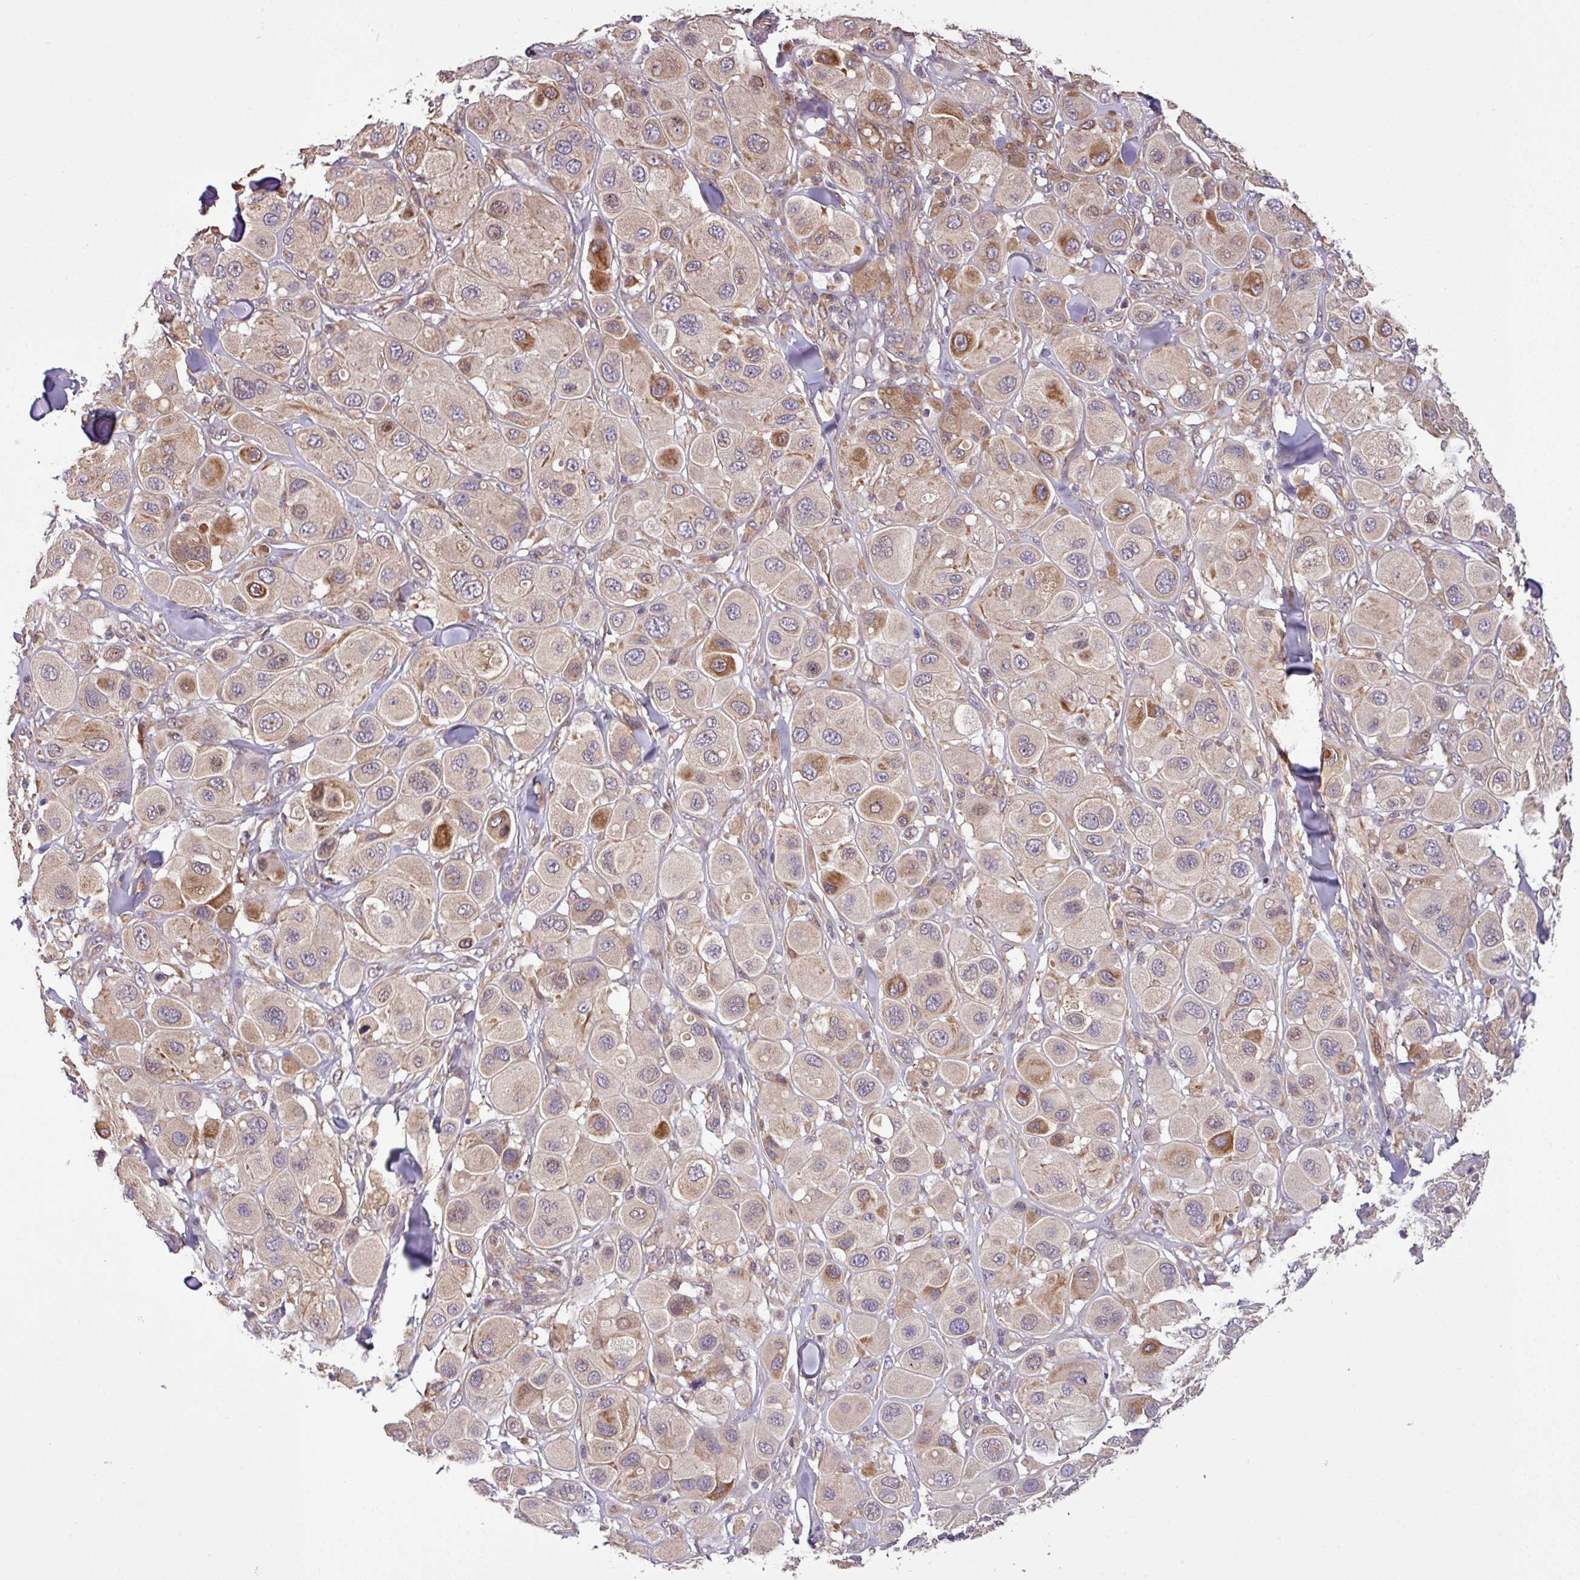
{"staining": {"intensity": "moderate", "quantity": "<25%", "location": "cytoplasmic/membranous"}, "tissue": "melanoma", "cell_type": "Tumor cells", "image_type": "cancer", "snomed": [{"axis": "morphology", "description": "Malignant melanoma, Metastatic site"}, {"axis": "topography", "description": "Skin"}], "caption": "This histopathology image shows immunohistochemistry (IHC) staining of human malignant melanoma (metastatic site), with low moderate cytoplasmic/membranous positivity in about <25% of tumor cells.", "gene": "DLGAP4", "patient": {"sex": "male", "age": 41}}